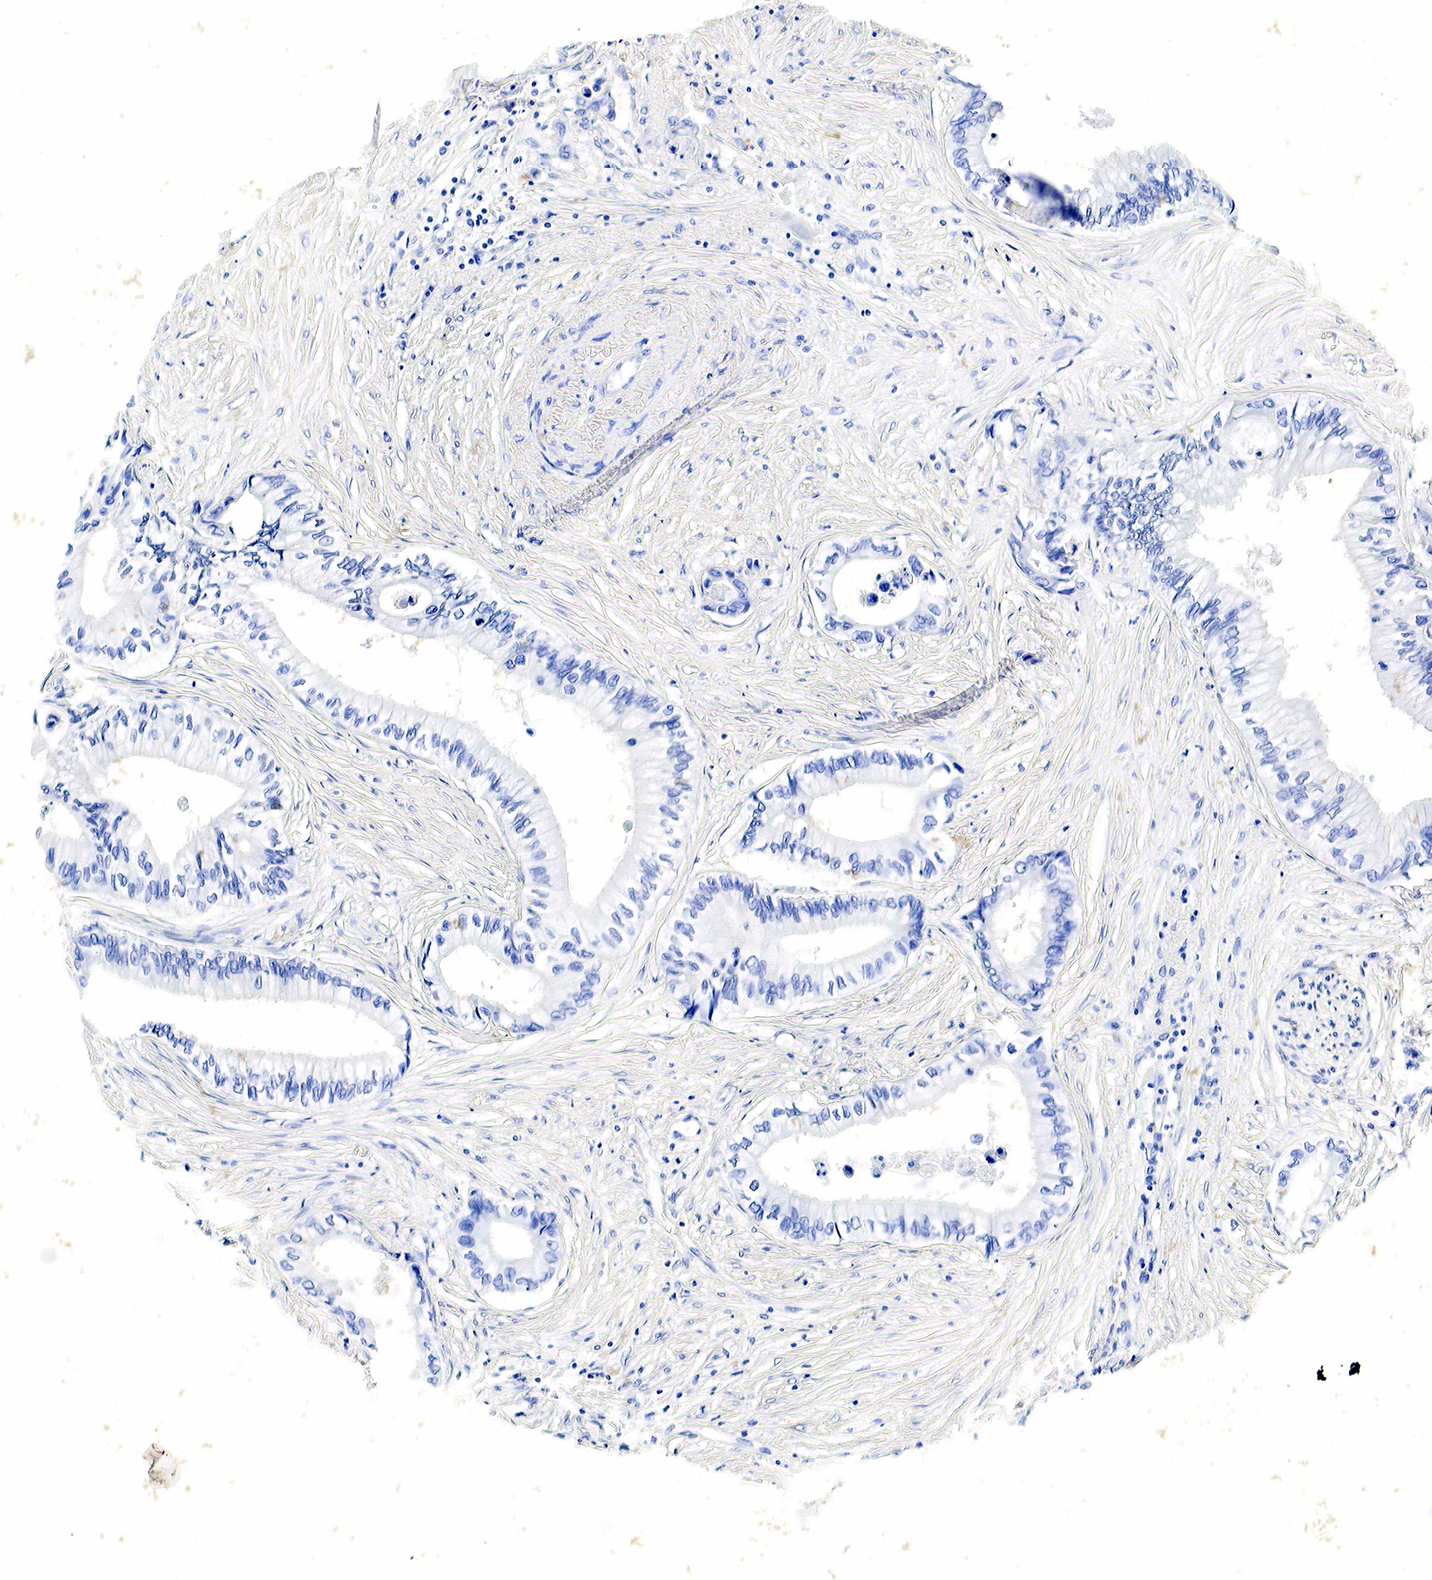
{"staining": {"intensity": "negative", "quantity": "none", "location": "none"}, "tissue": "pancreatic cancer", "cell_type": "Tumor cells", "image_type": "cancer", "snomed": [{"axis": "morphology", "description": "Adenocarcinoma, NOS"}, {"axis": "topography", "description": "Pancreas"}], "caption": "A photomicrograph of pancreatic adenocarcinoma stained for a protein exhibits no brown staining in tumor cells. Nuclei are stained in blue.", "gene": "GCG", "patient": {"sex": "female", "age": 66}}